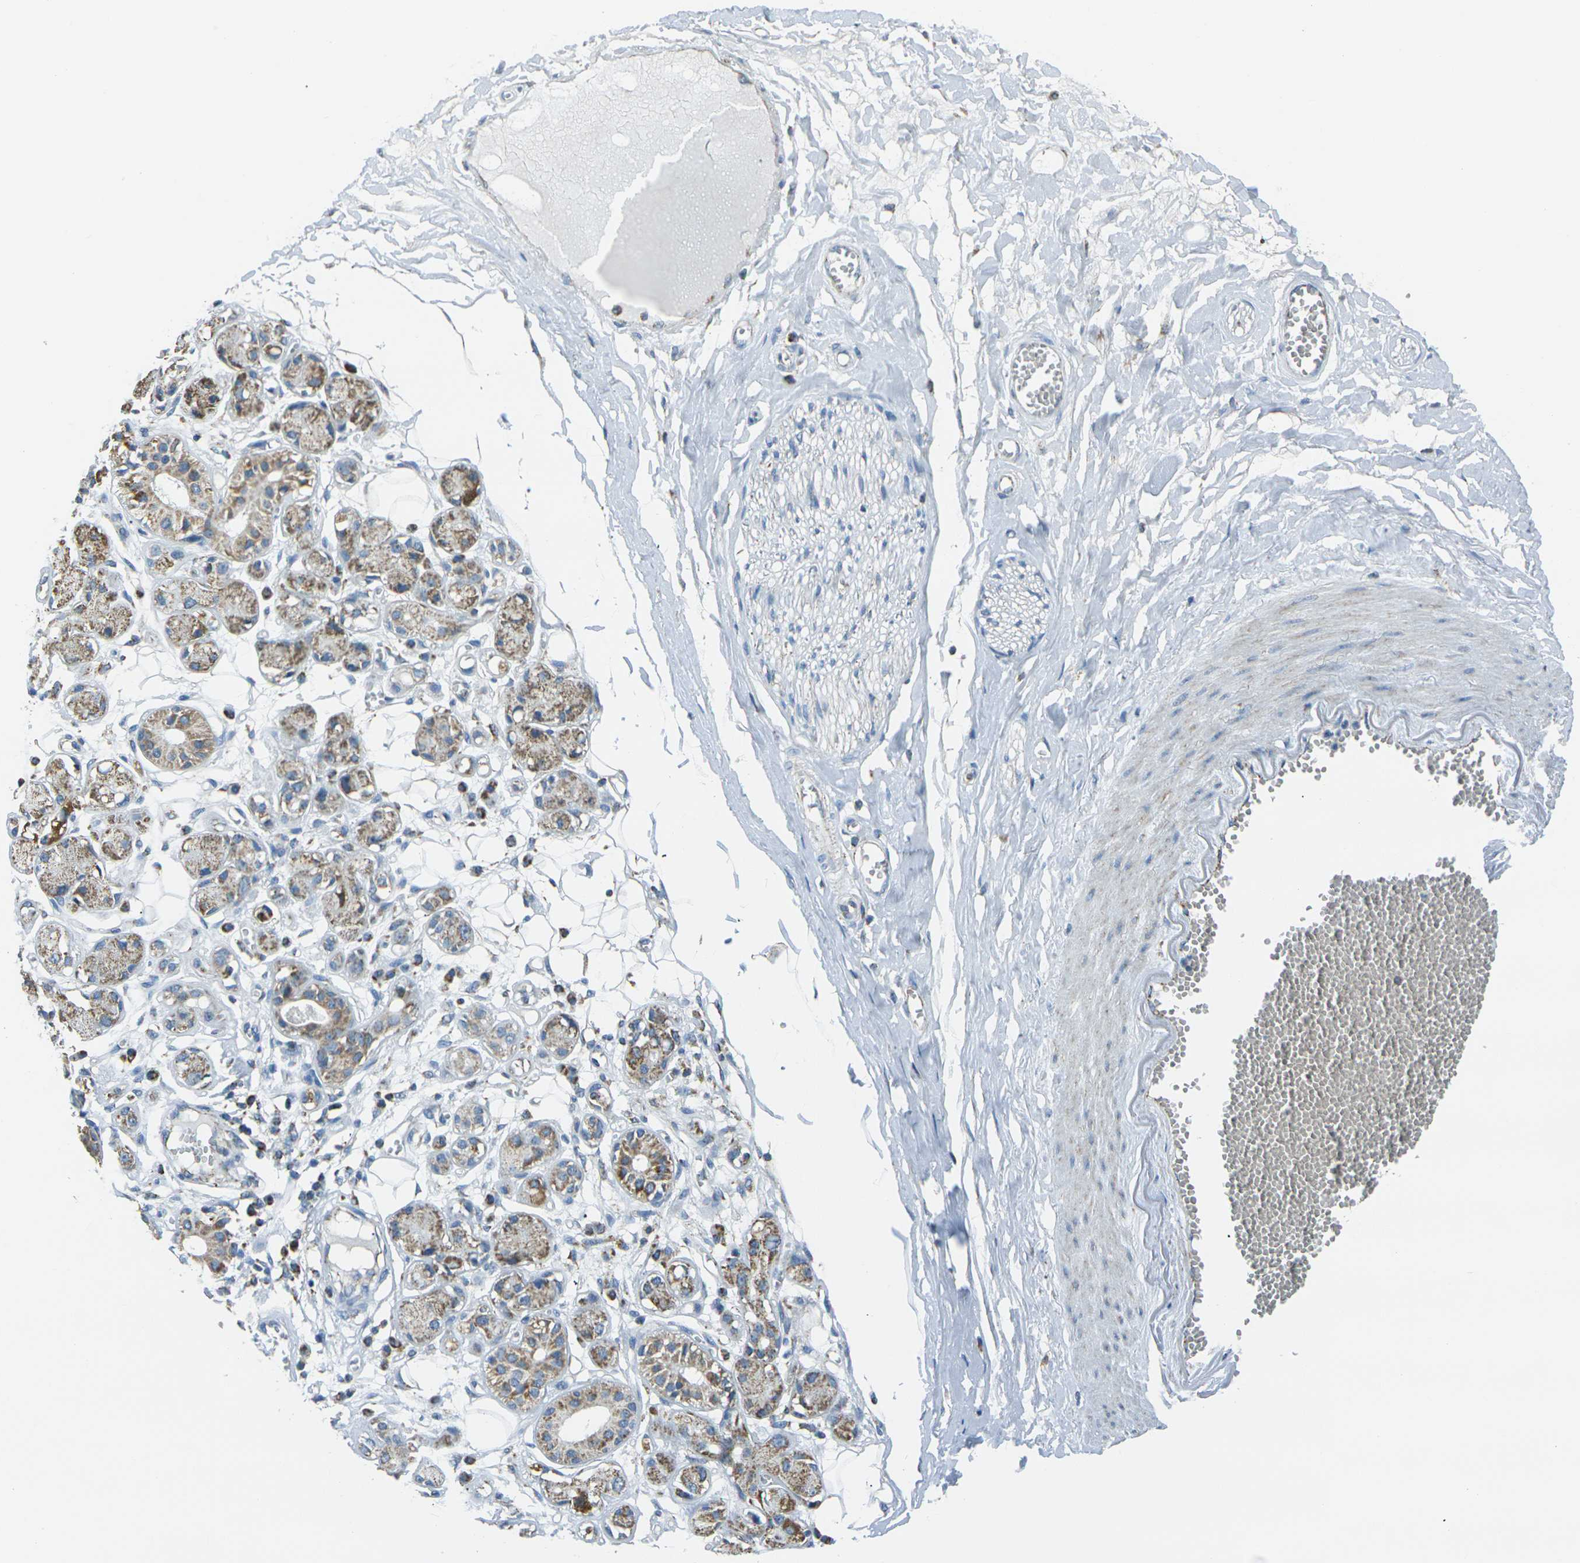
{"staining": {"intensity": "moderate", "quantity": ">75%", "location": "cytoplasmic/membranous"}, "tissue": "adipose tissue", "cell_type": "Adipocytes", "image_type": "normal", "snomed": [{"axis": "morphology", "description": "Normal tissue, NOS"}, {"axis": "morphology", "description": "Inflammation, NOS"}, {"axis": "topography", "description": "Salivary gland"}, {"axis": "topography", "description": "Peripheral nerve tissue"}], "caption": "Immunohistochemistry (IHC) staining of normal adipose tissue, which displays medium levels of moderate cytoplasmic/membranous staining in about >75% of adipocytes indicating moderate cytoplasmic/membranous protein staining. The staining was performed using DAB (3,3'-diaminobenzidine) (brown) for protein detection and nuclei were counterstained in hematoxylin (blue).", "gene": "IRF3", "patient": {"sex": "female", "age": 75}}